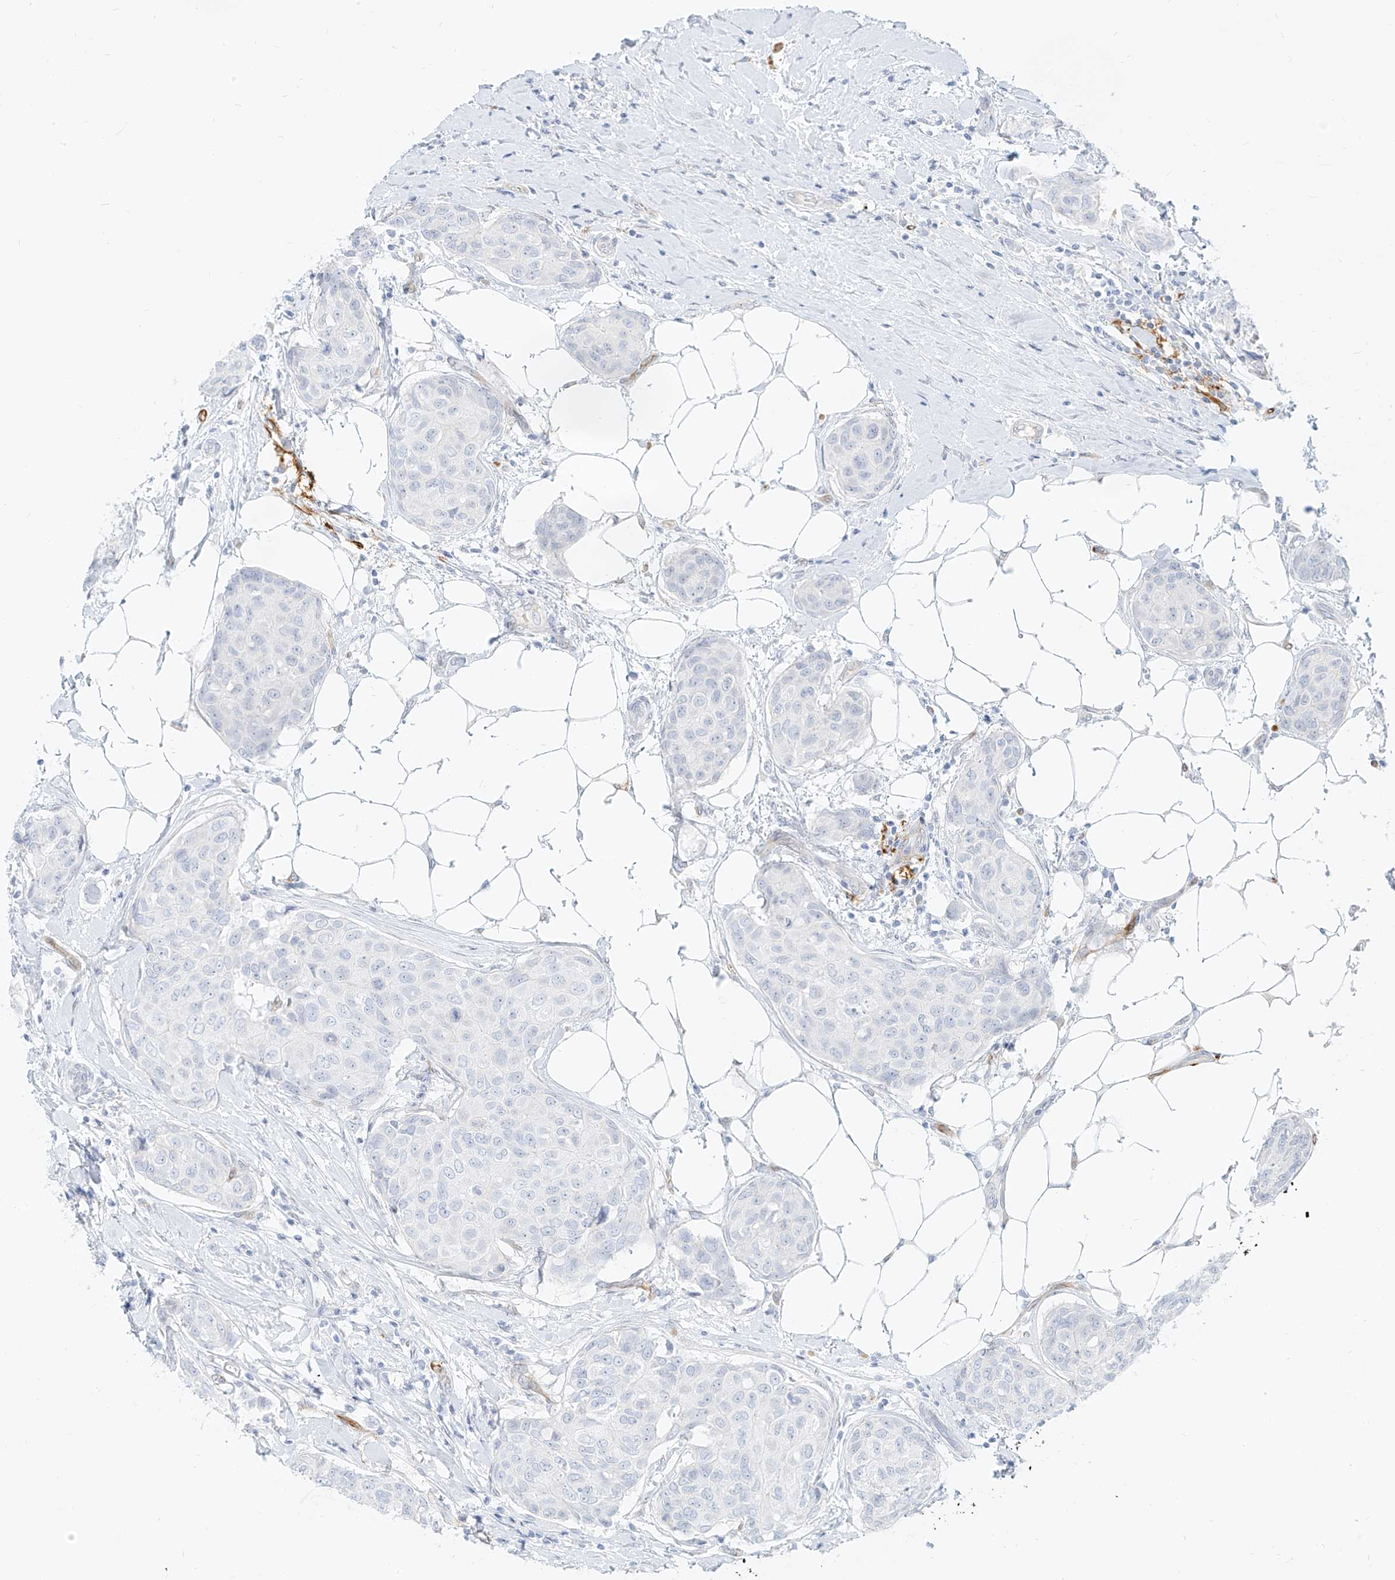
{"staining": {"intensity": "negative", "quantity": "none", "location": "none"}, "tissue": "breast cancer", "cell_type": "Tumor cells", "image_type": "cancer", "snomed": [{"axis": "morphology", "description": "Duct carcinoma"}, {"axis": "topography", "description": "Breast"}], "caption": "An immunohistochemistry image of breast cancer is shown. There is no staining in tumor cells of breast cancer.", "gene": "NHSL1", "patient": {"sex": "female", "age": 80}}